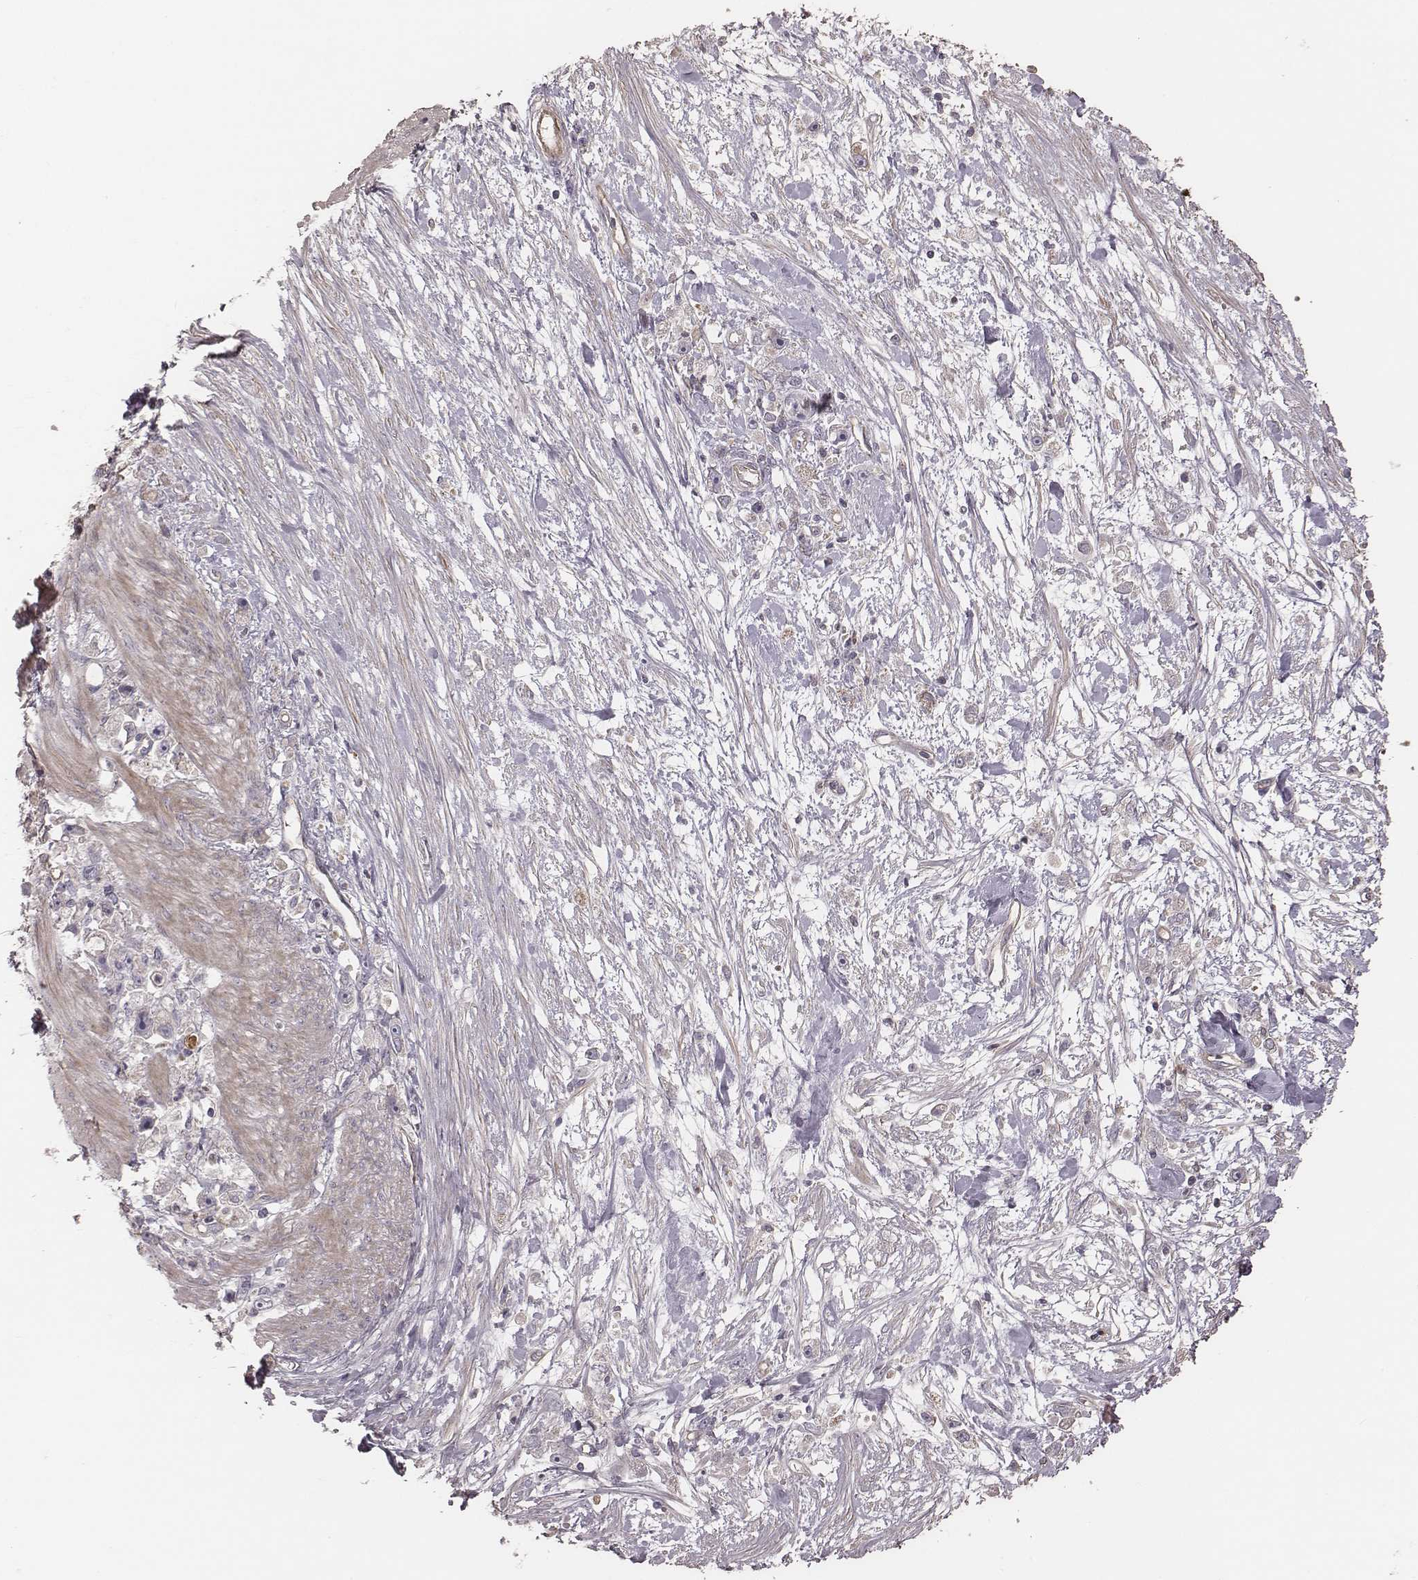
{"staining": {"intensity": "negative", "quantity": "none", "location": "none"}, "tissue": "stomach cancer", "cell_type": "Tumor cells", "image_type": "cancer", "snomed": [{"axis": "morphology", "description": "Adenocarcinoma, NOS"}, {"axis": "topography", "description": "Stomach"}], "caption": "An IHC micrograph of stomach adenocarcinoma is shown. There is no staining in tumor cells of stomach adenocarcinoma. (DAB (3,3'-diaminobenzidine) immunohistochemistry (IHC) visualized using brightfield microscopy, high magnification).", "gene": "OTOGL", "patient": {"sex": "female", "age": 59}}